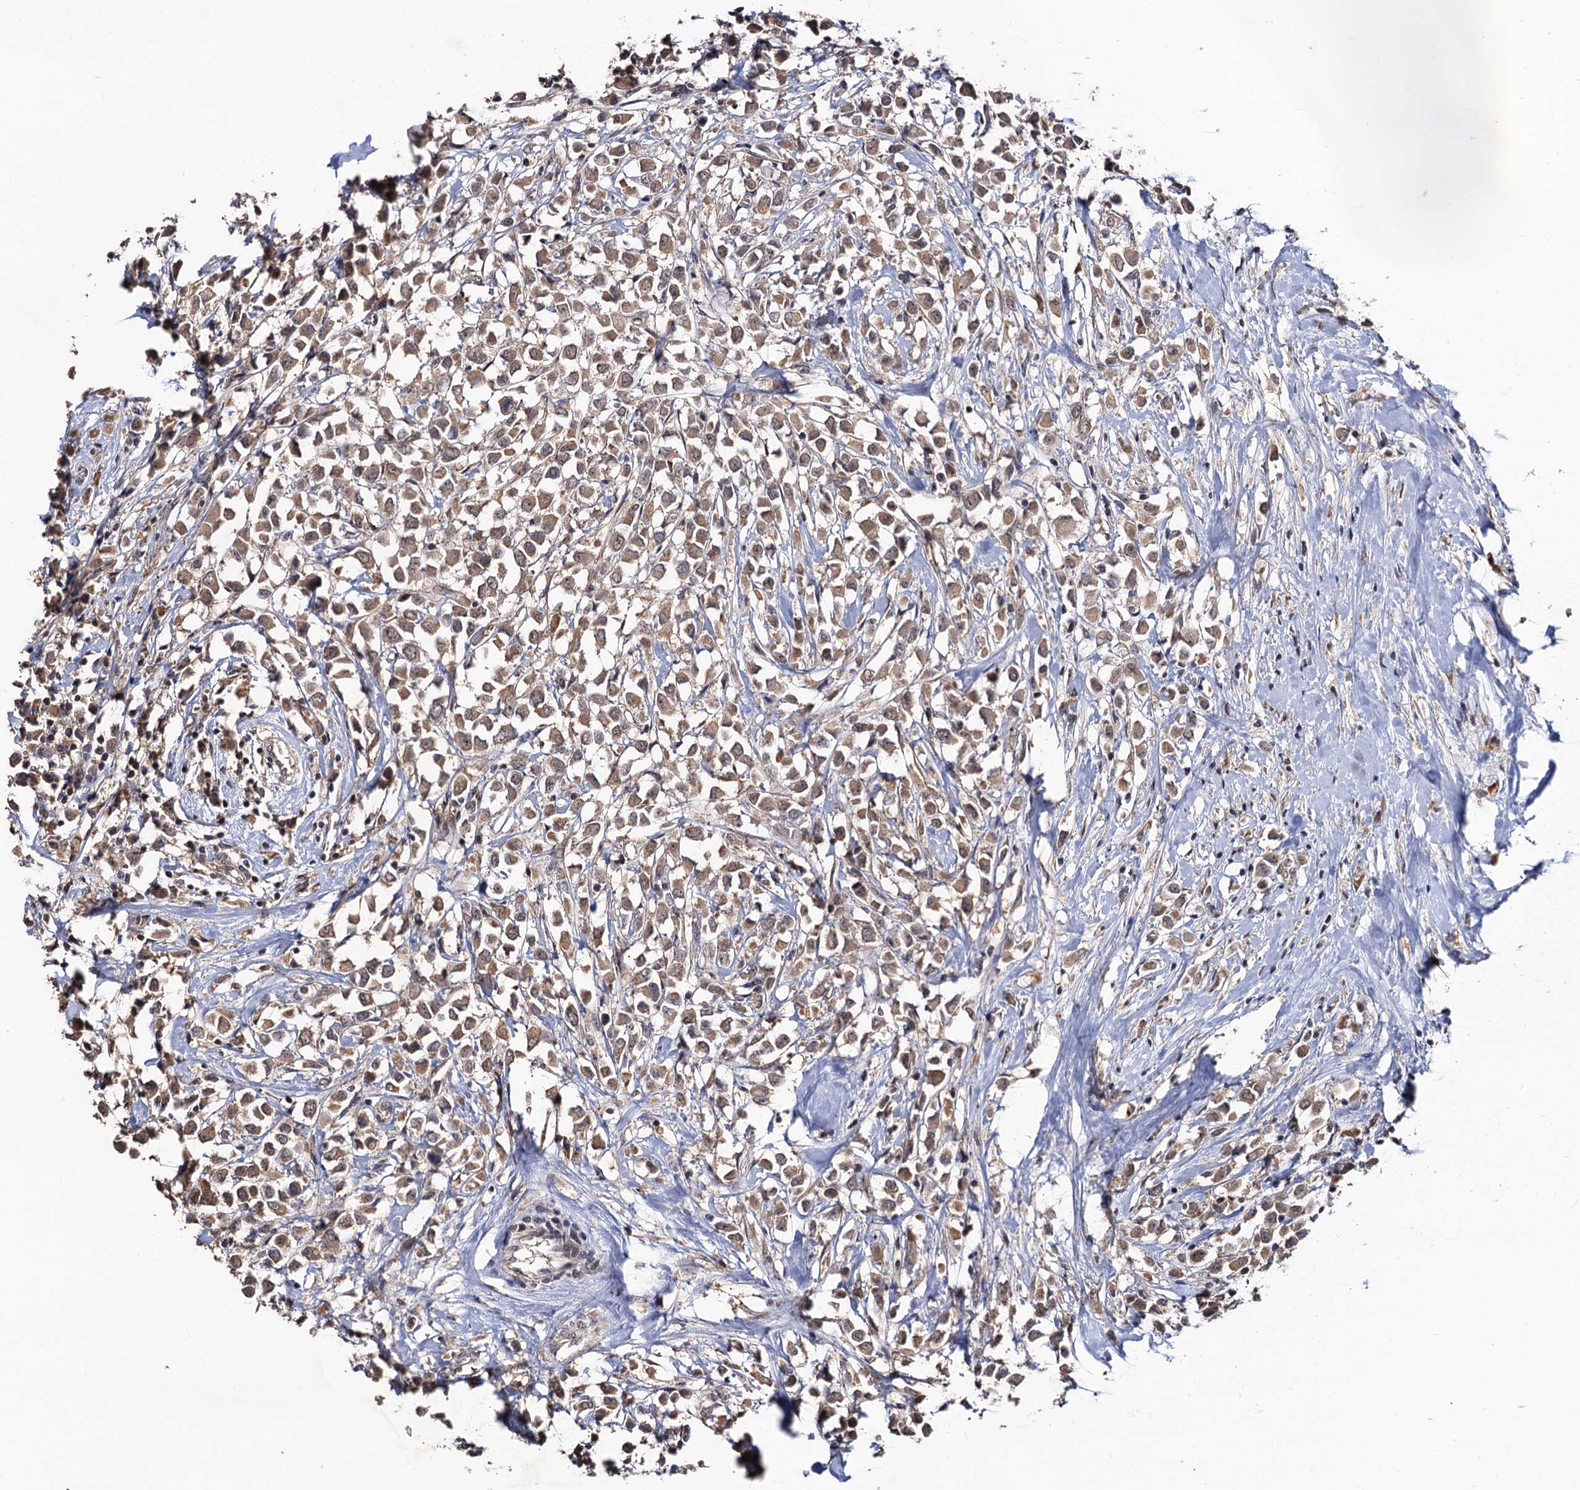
{"staining": {"intensity": "weak", "quantity": ">75%", "location": "cytoplasmic/membranous"}, "tissue": "breast cancer", "cell_type": "Tumor cells", "image_type": "cancer", "snomed": [{"axis": "morphology", "description": "Duct carcinoma"}, {"axis": "topography", "description": "Breast"}], "caption": "This photomicrograph reveals immunohistochemistry (IHC) staining of human breast cancer (intraductal carcinoma), with low weak cytoplasmic/membranous positivity in approximately >75% of tumor cells.", "gene": "LRRC63", "patient": {"sex": "female", "age": 87}}